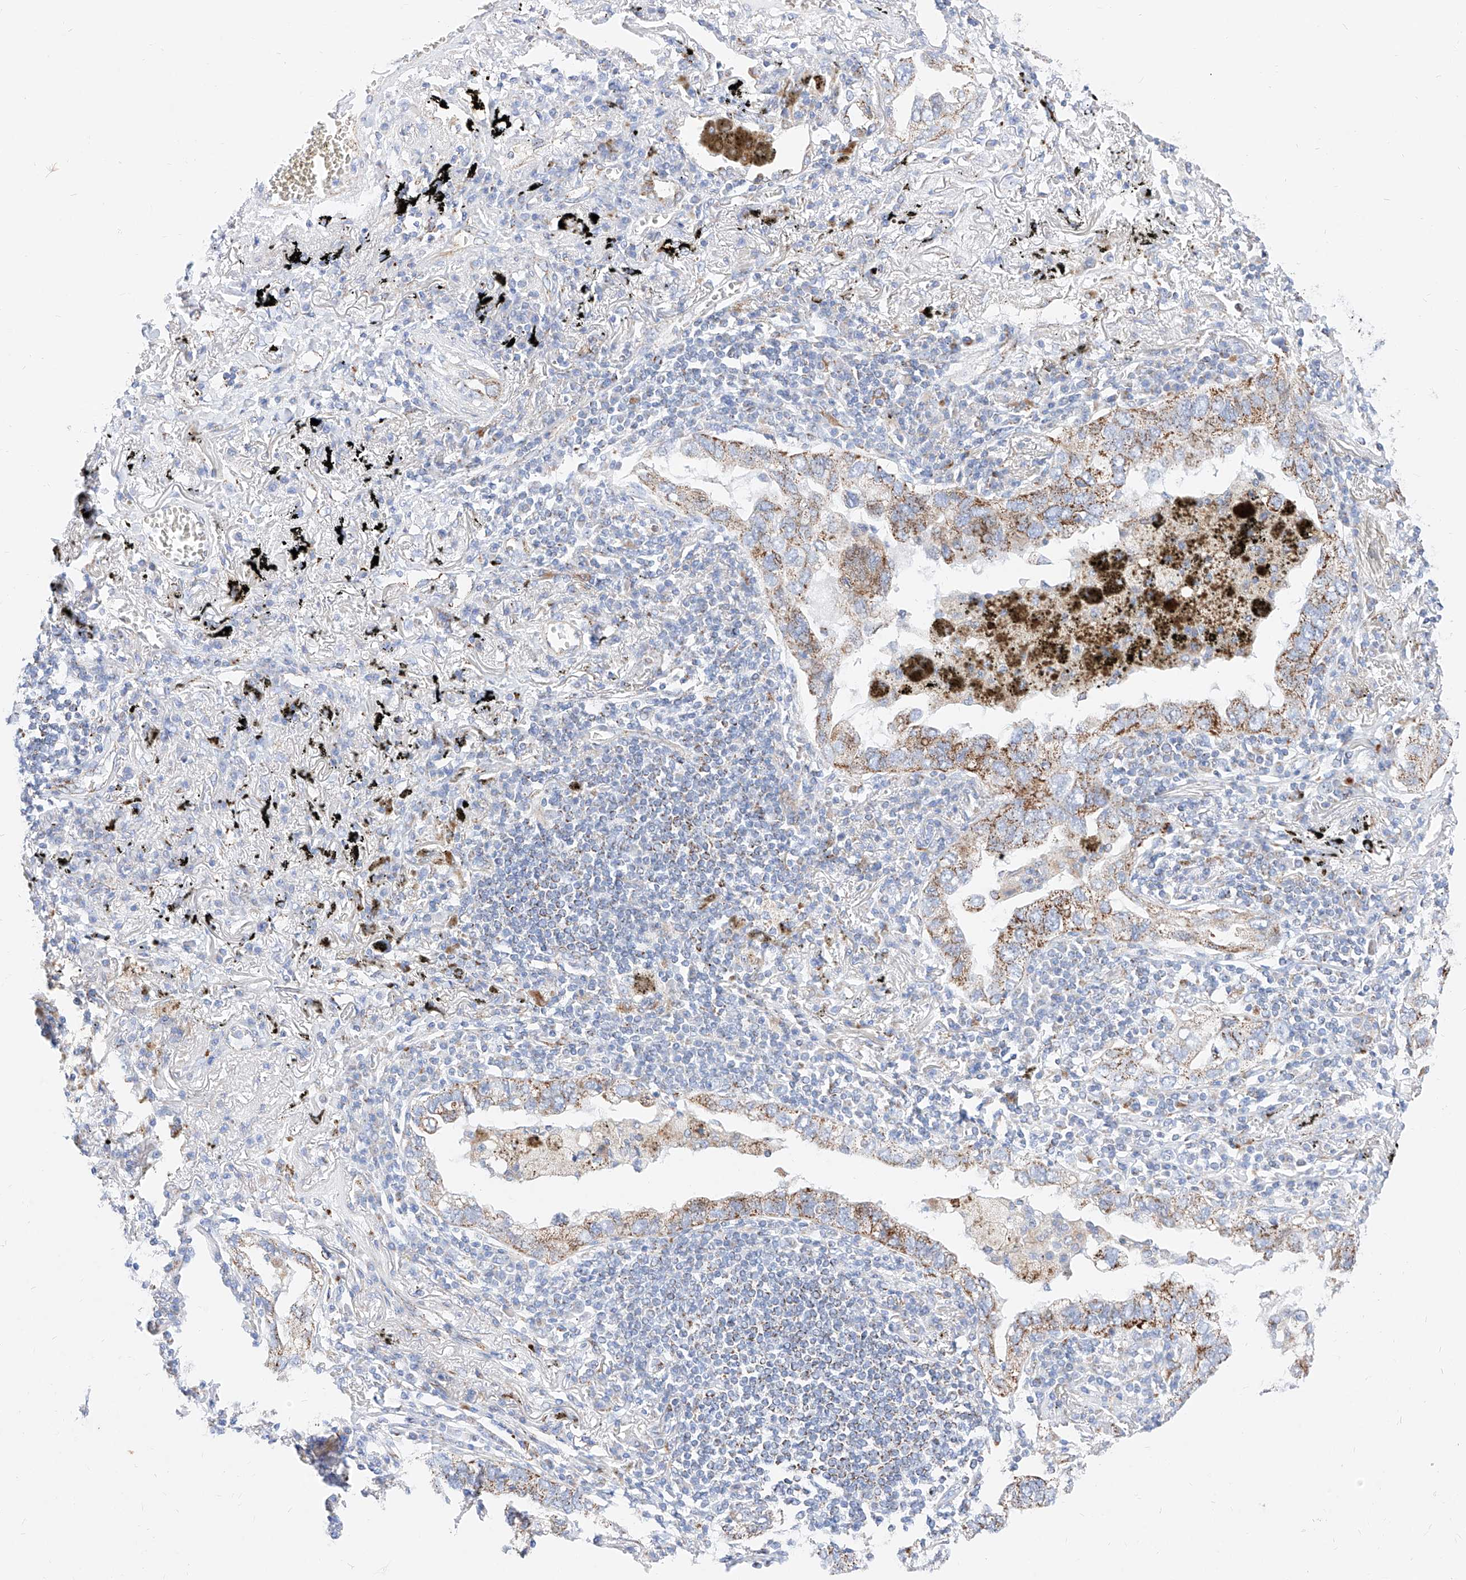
{"staining": {"intensity": "moderate", "quantity": ">75%", "location": "cytoplasmic/membranous"}, "tissue": "lung cancer", "cell_type": "Tumor cells", "image_type": "cancer", "snomed": [{"axis": "morphology", "description": "Adenocarcinoma, NOS"}, {"axis": "topography", "description": "Lung"}], "caption": "Immunohistochemistry (DAB) staining of adenocarcinoma (lung) demonstrates moderate cytoplasmic/membranous protein staining in about >75% of tumor cells.", "gene": "C6orf62", "patient": {"sex": "male", "age": 65}}